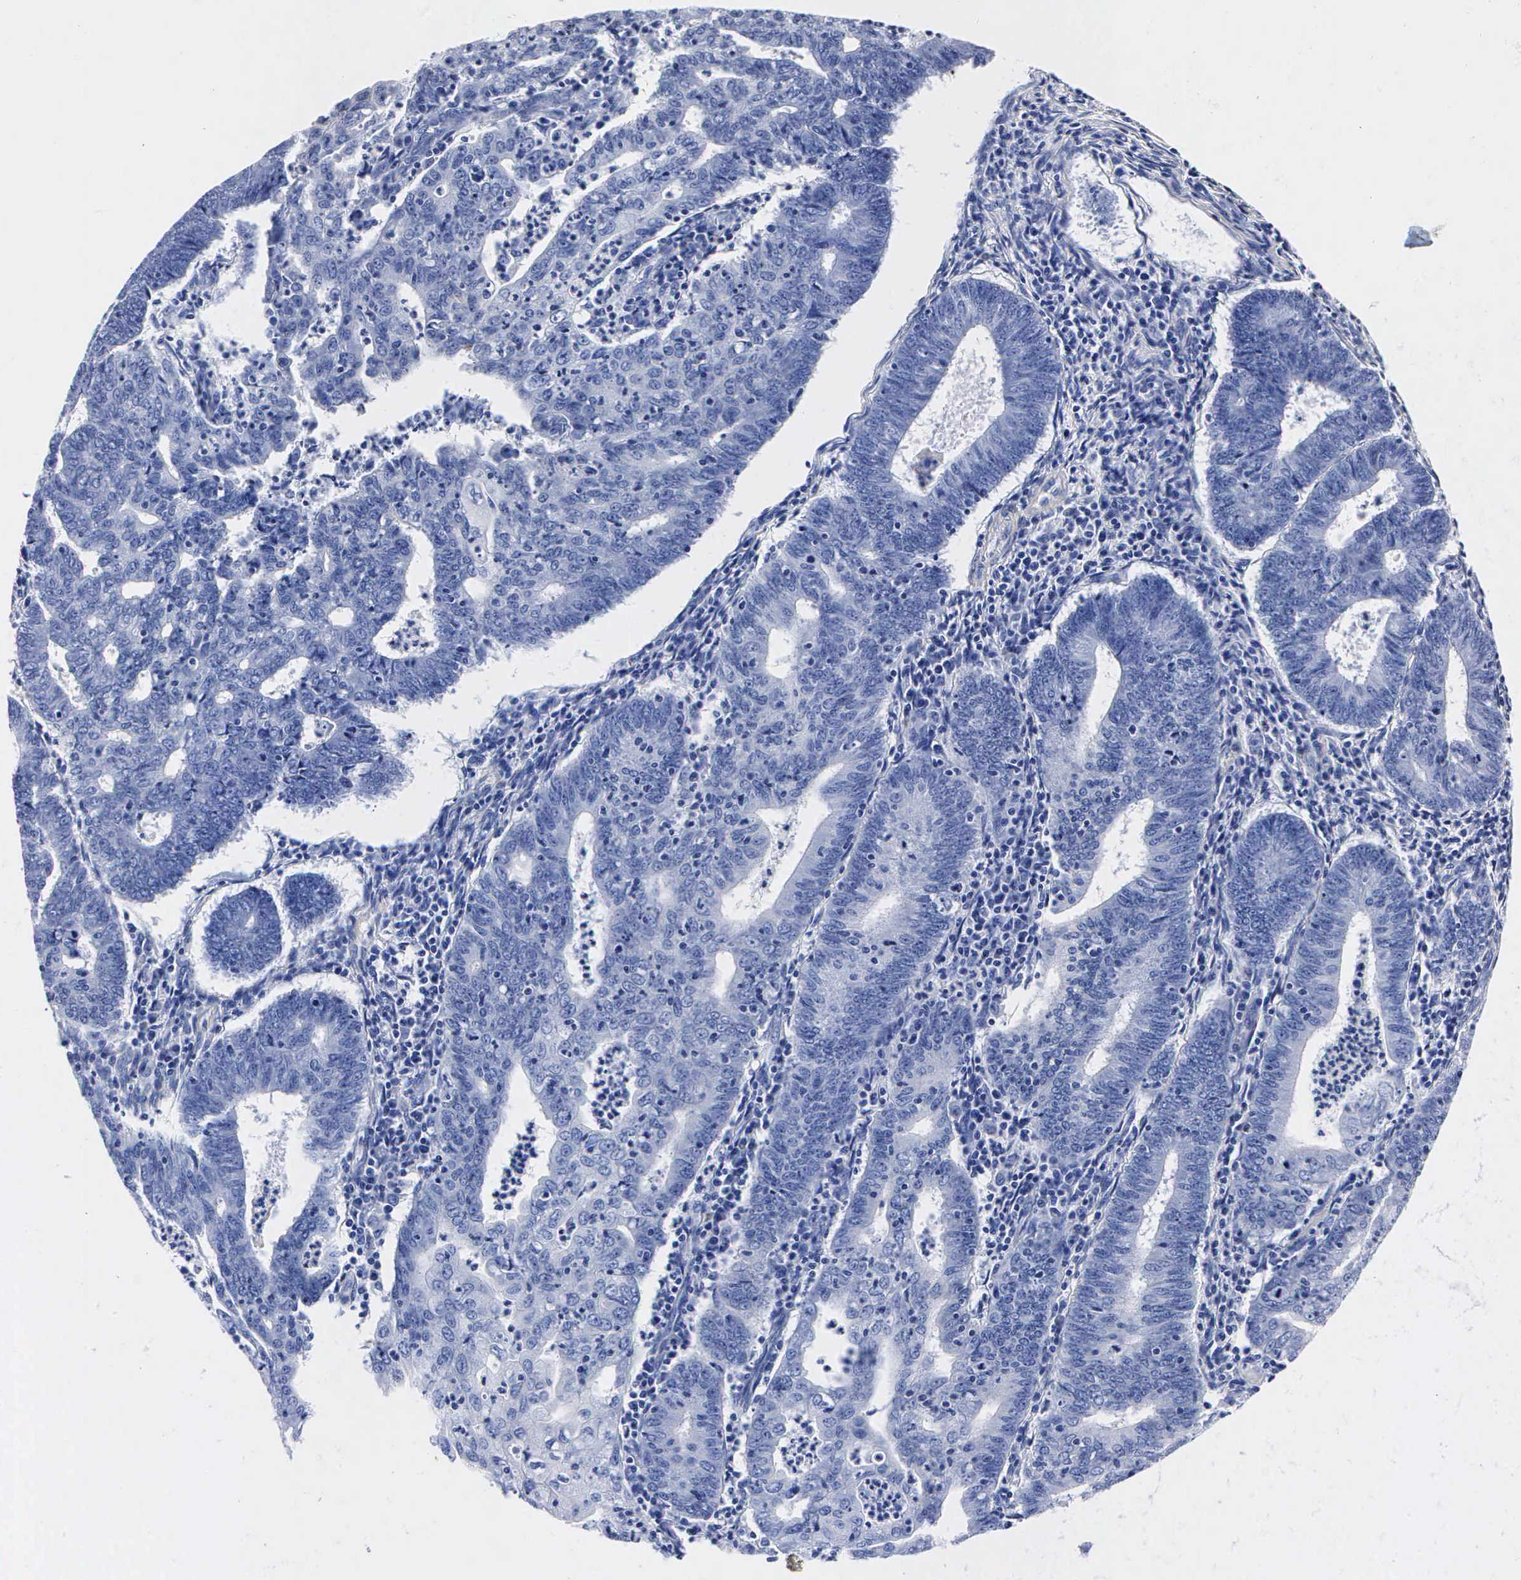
{"staining": {"intensity": "negative", "quantity": "none", "location": "none"}, "tissue": "endometrial cancer", "cell_type": "Tumor cells", "image_type": "cancer", "snomed": [{"axis": "morphology", "description": "Adenocarcinoma, NOS"}, {"axis": "topography", "description": "Endometrium"}], "caption": "Photomicrograph shows no protein staining in tumor cells of endometrial cancer (adenocarcinoma) tissue.", "gene": "ENO2", "patient": {"sex": "female", "age": 60}}